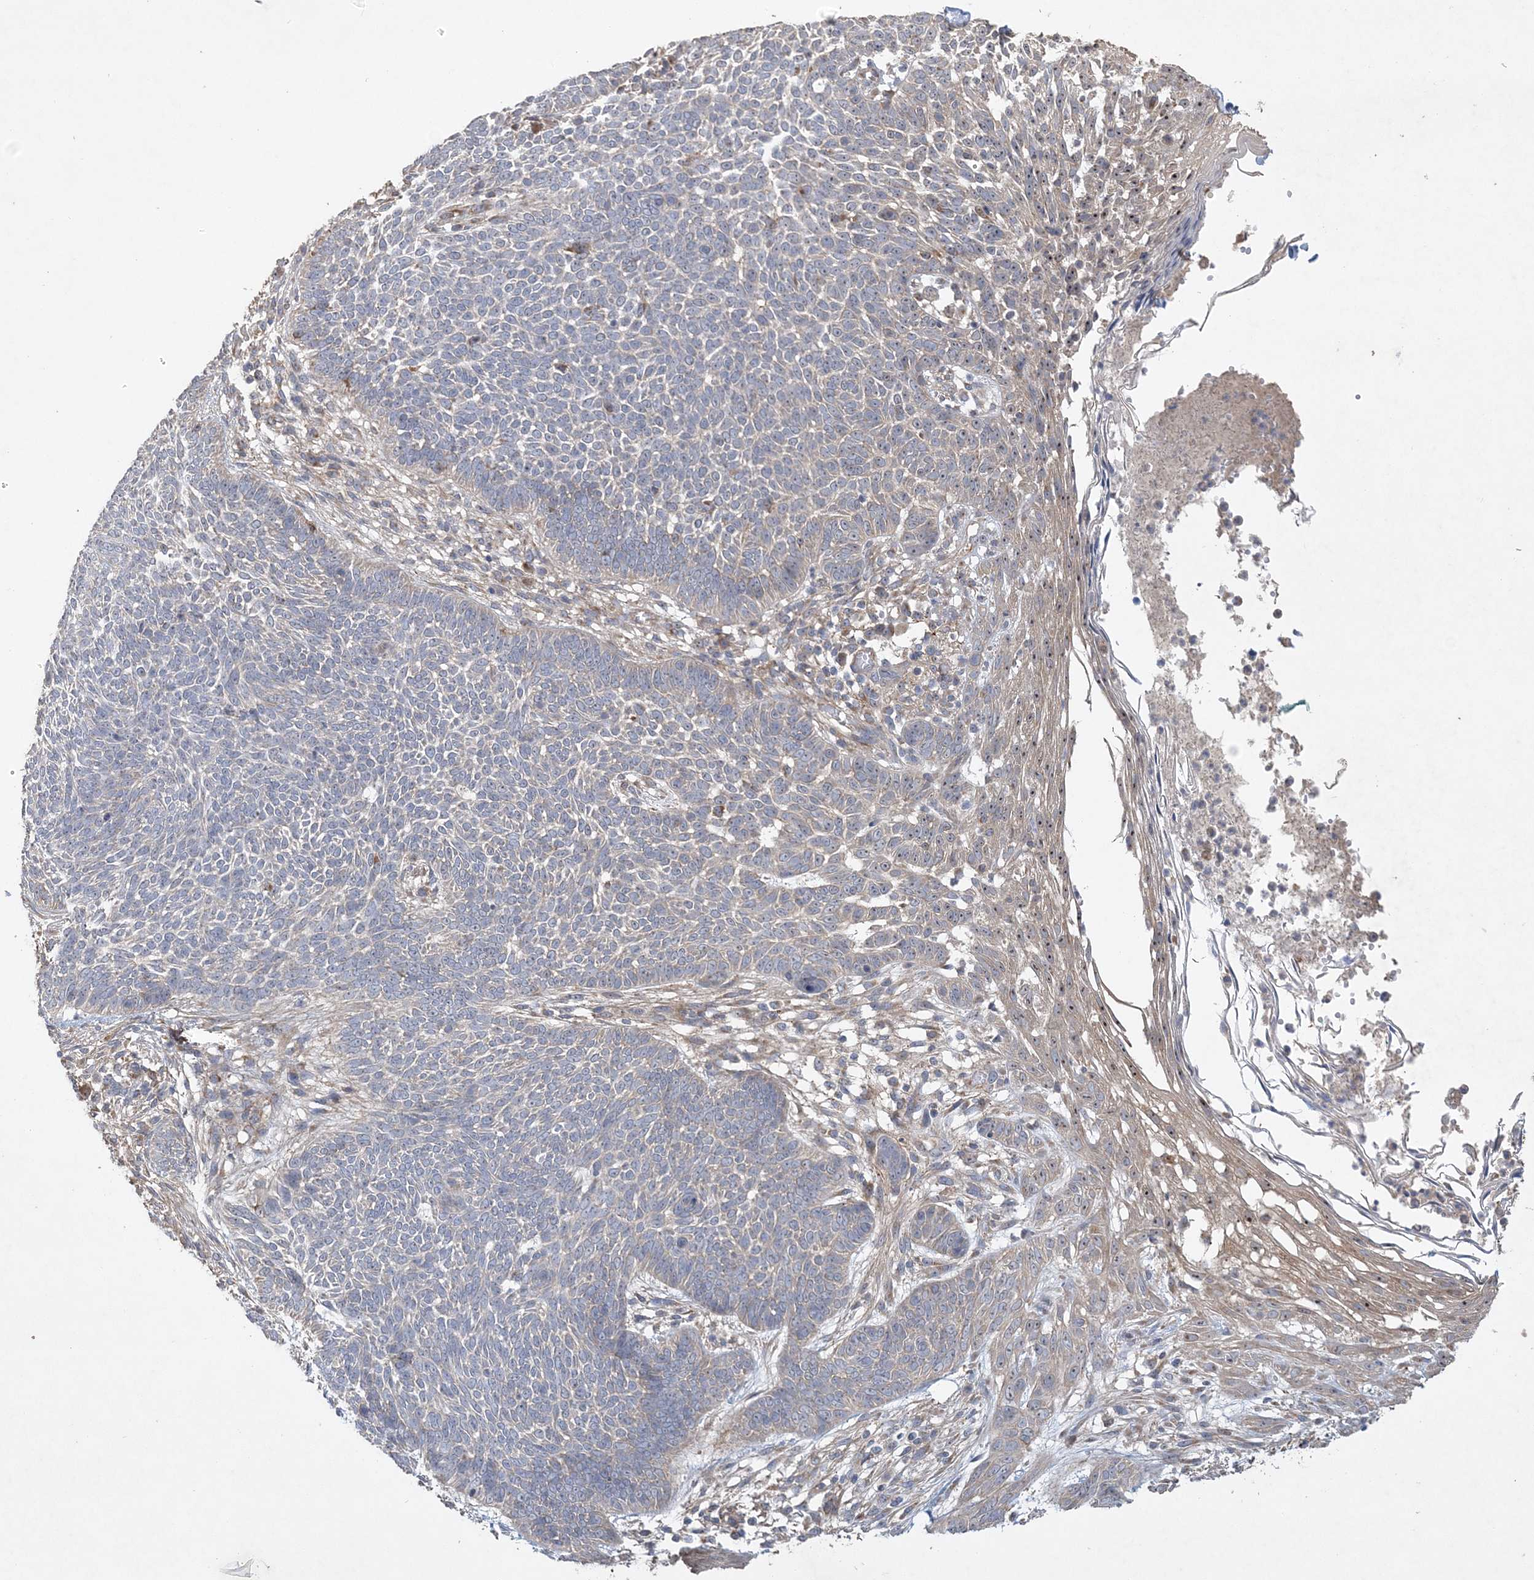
{"staining": {"intensity": "weak", "quantity": "<25%", "location": "cytoplasmic/membranous"}, "tissue": "skin cancer", "cell_type": "Tumor cells", "image_type": "cancer", "snomed": [{"axis": "morphology", "description": "Normal tissue, NOS"}, {"axis": "morphology", "description": "Basal cell carcinoma"}, {"axis": "topography", "description": "Skin"}], "caption": "This is a histopathology image of immunohistochemistry staining of skin basal cell carcinoma, which shows no expression in tumor cells.", "gene": "FEZ2", "patient": {"sex": "male", "age": 64}}